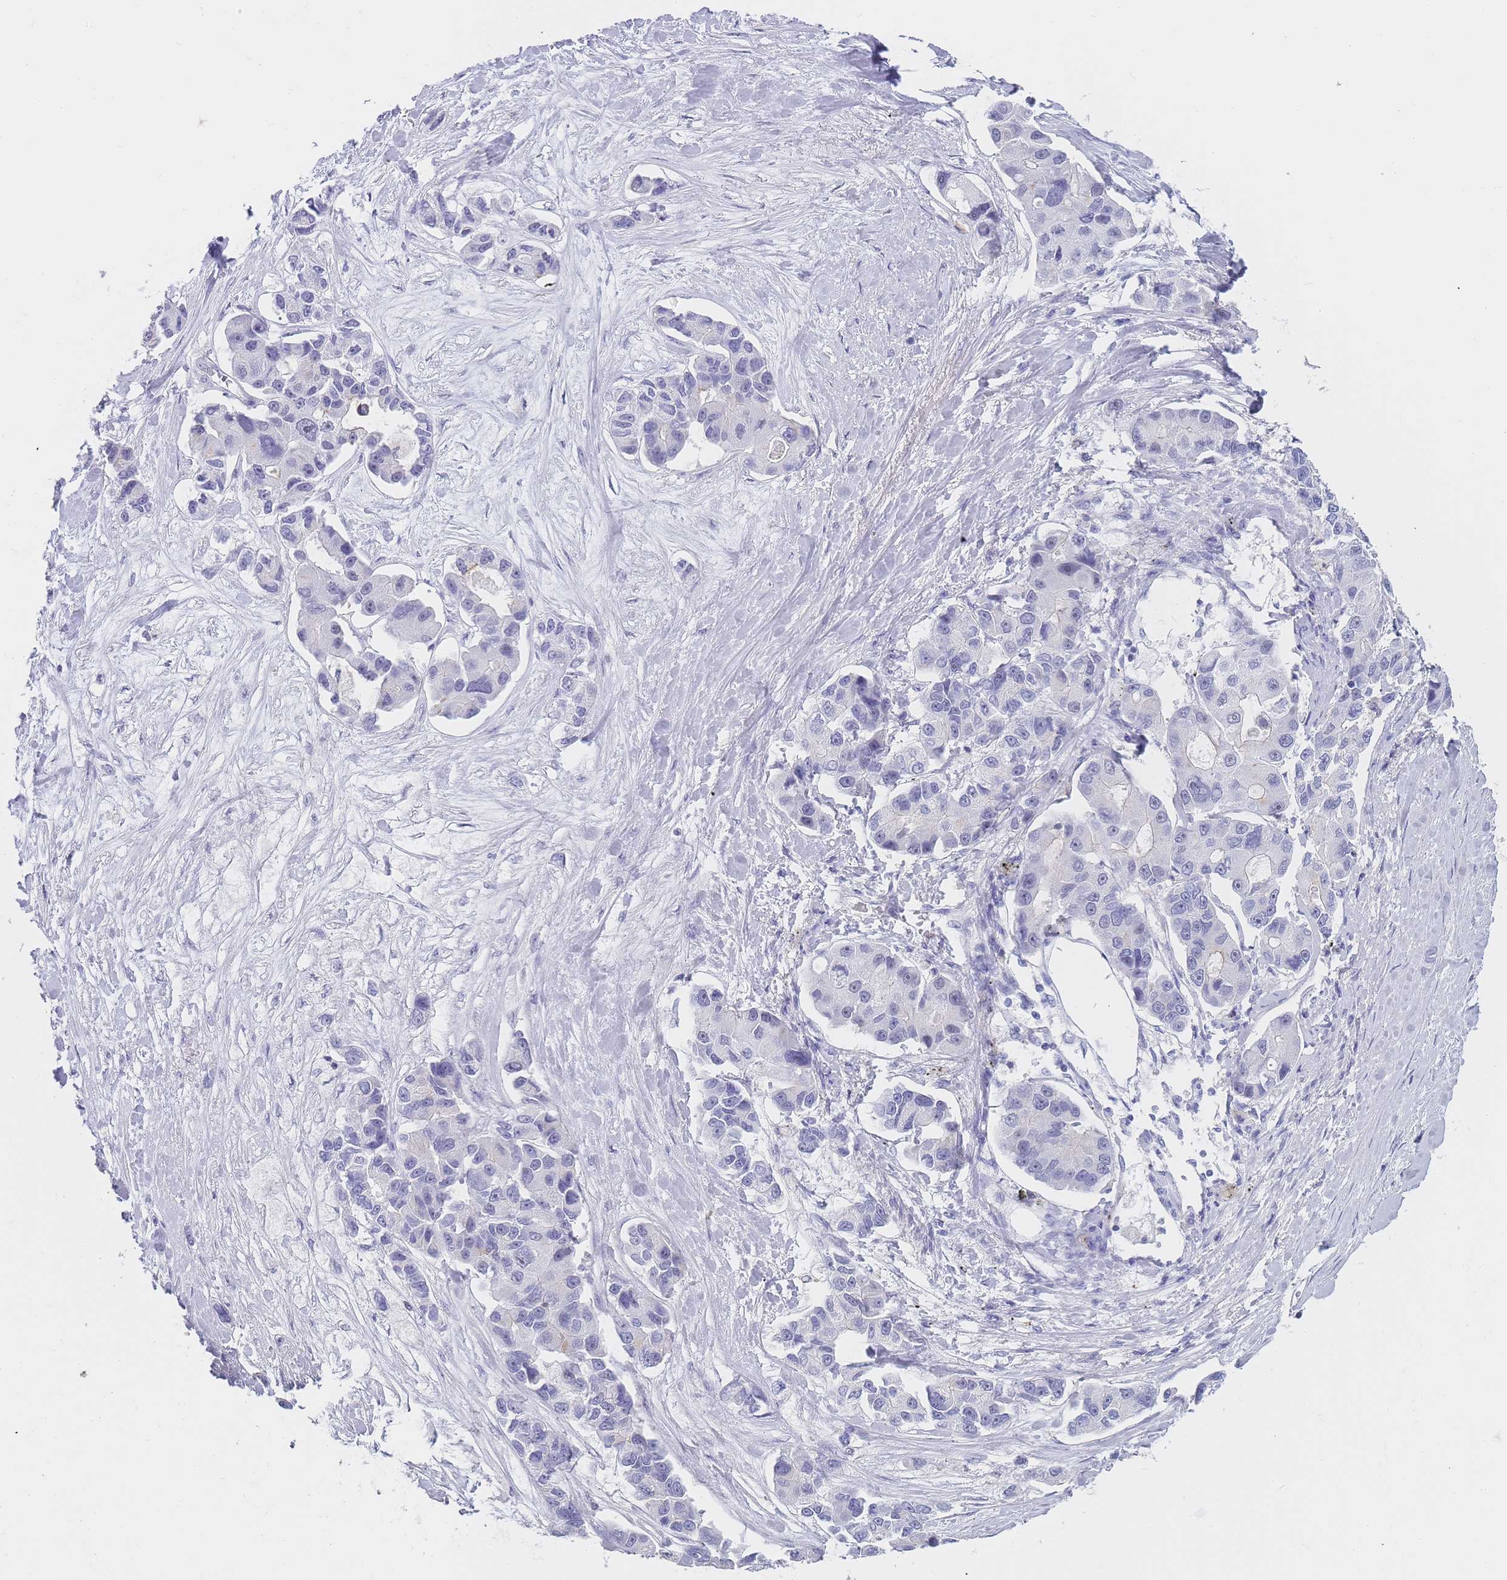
{"staining": {"intensity": "negative", "quantity": "none", "location": "none"}, "tissue": "lung cancer", "cell_type": "Tumor cells", "image_type": "cancer", "snomed": [{"axis": "morphology", "description": "Adenocarcinoma, NOS"}, {"axis": "topography", "description": "Lung"}], "caption": "This is an IHC image of human lung cancer. There is no expression in tumor cells.", "gene": "NOP14", "patient": {"sex": "female", "age": 54}}